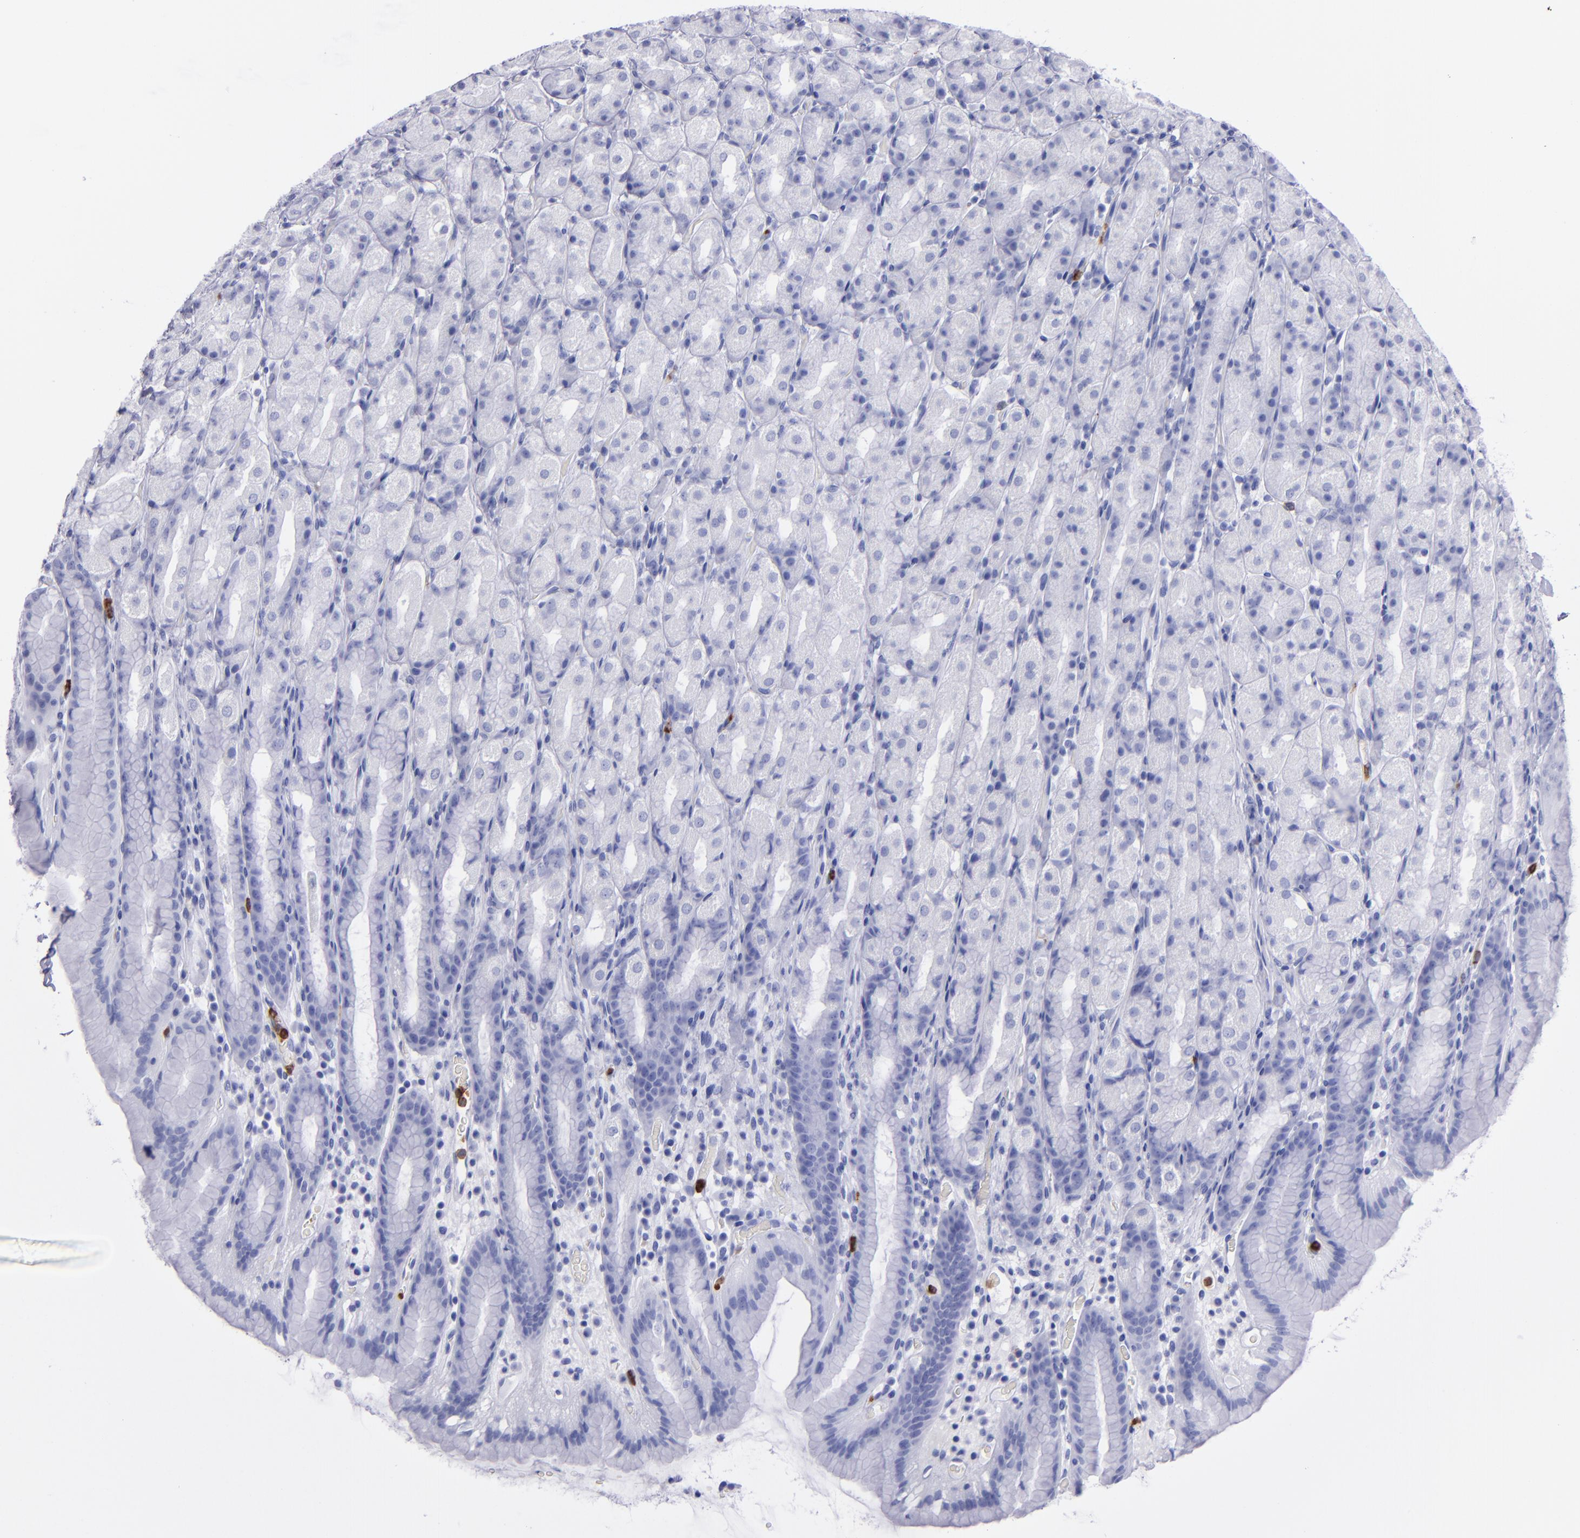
{"staining": {"intensity": "negative", "quantity": "none", "location": "none"}, "tissue": "stomach", "cell_type": "Glandular cells", "image_type": "normal", "snomed": [{"axis": "morphology", "description": "Normal tissue, NOS"}, {"axis": "topography", "description": "Stomach, upper"}], "caption": "The image shows no staining of glandular cells in benign stomach.", "gene": "CR1", "patient": {"sex": "male", "age": 68}}